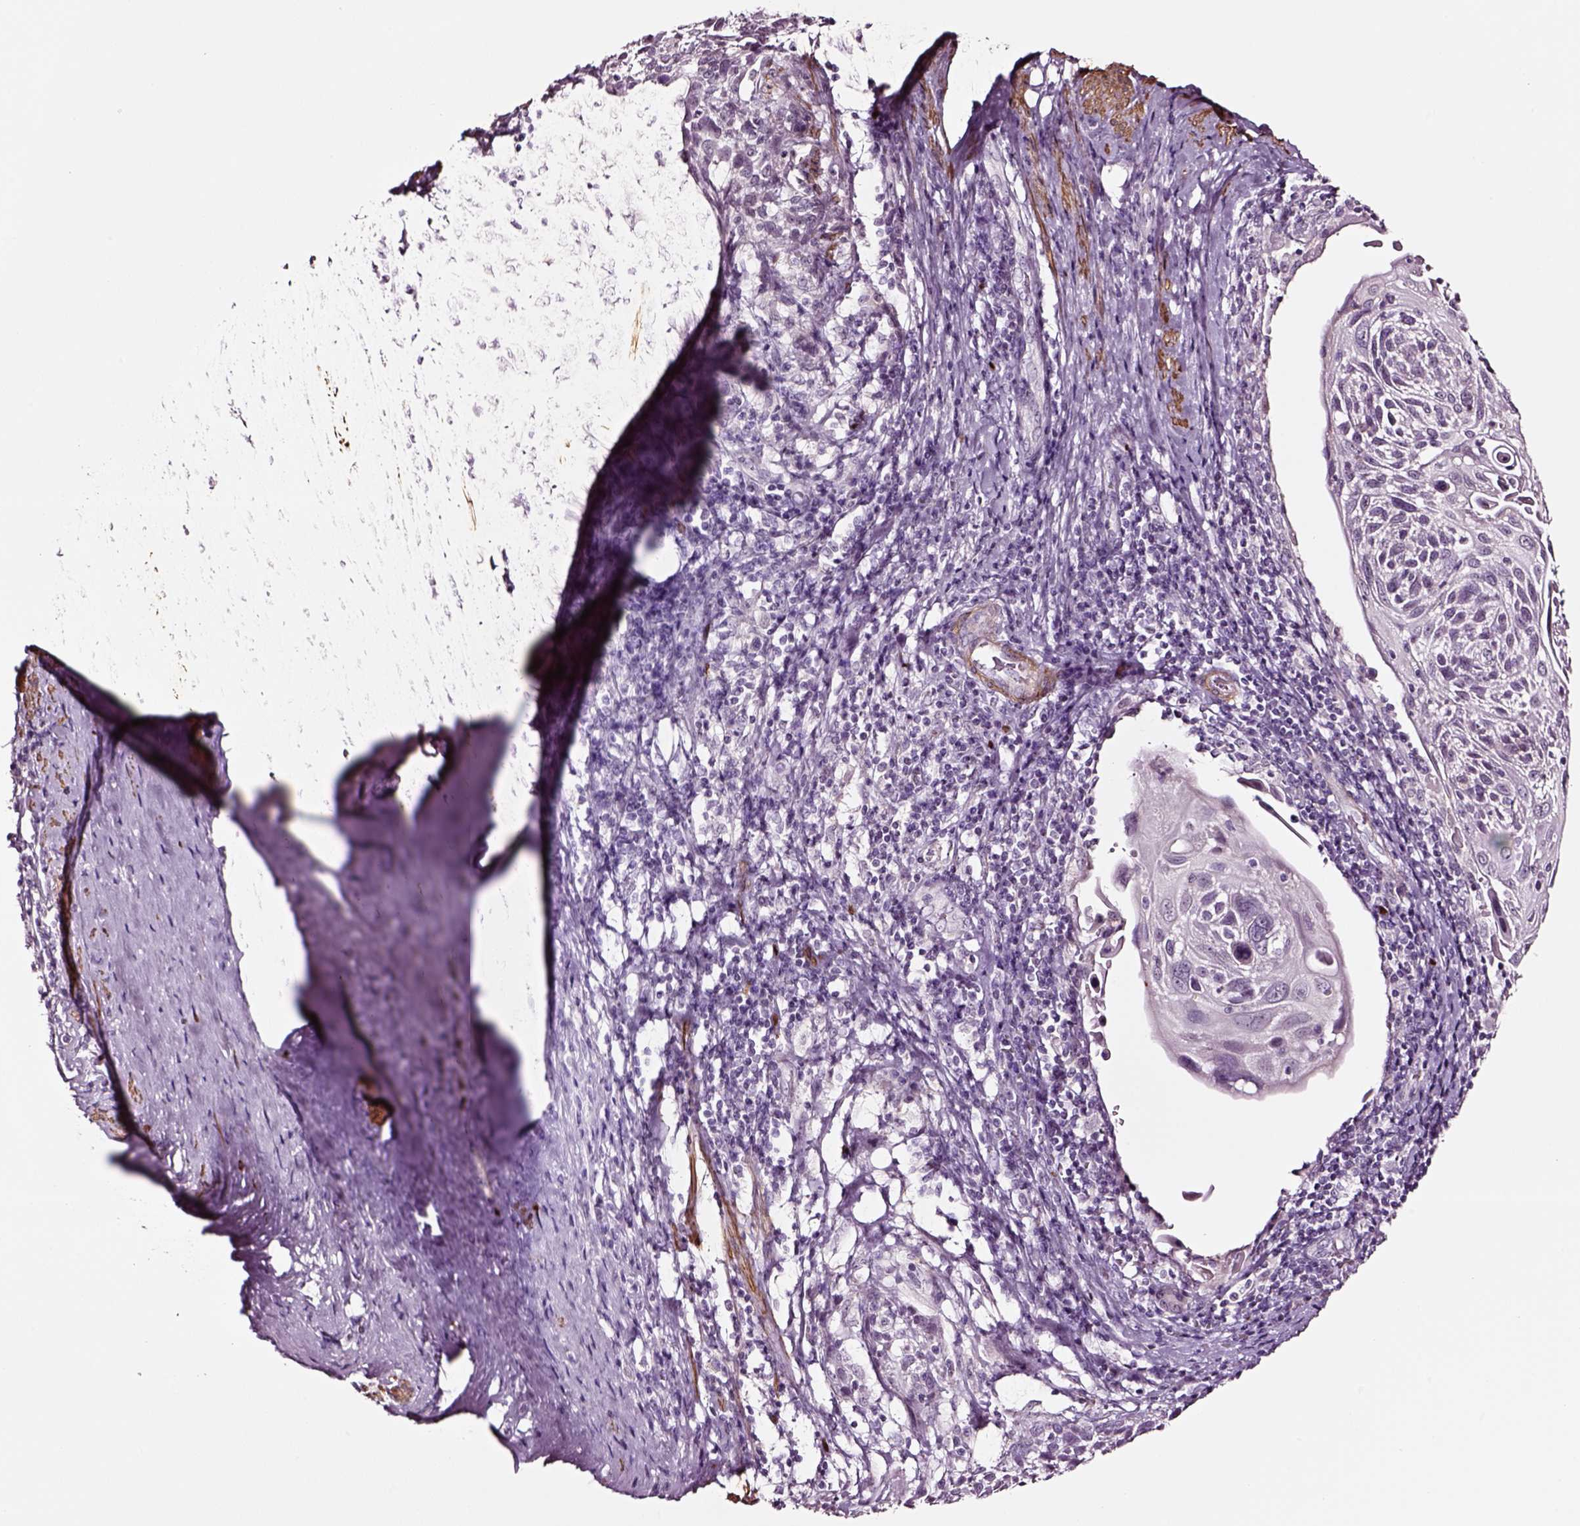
{"staining": {"intensity": "negative", "quantity": "none", "location": "none"}, "tissue": "cervical cancer", "cell_type": "Tumor cells", "image_type": "cancer", "snomed": [{"axis": "morphology", "description": "Squamous cell carcinoma, NOS"}, {"axis": "topography", "description": "Cervix"}], "caption": "Histopathology image shows no protein positivity in tumor cells of cervical cancer (squamous cell carcinoma) tissue.", "gene": "SOX10", "patient": {"sex": "female", "age": 61}}